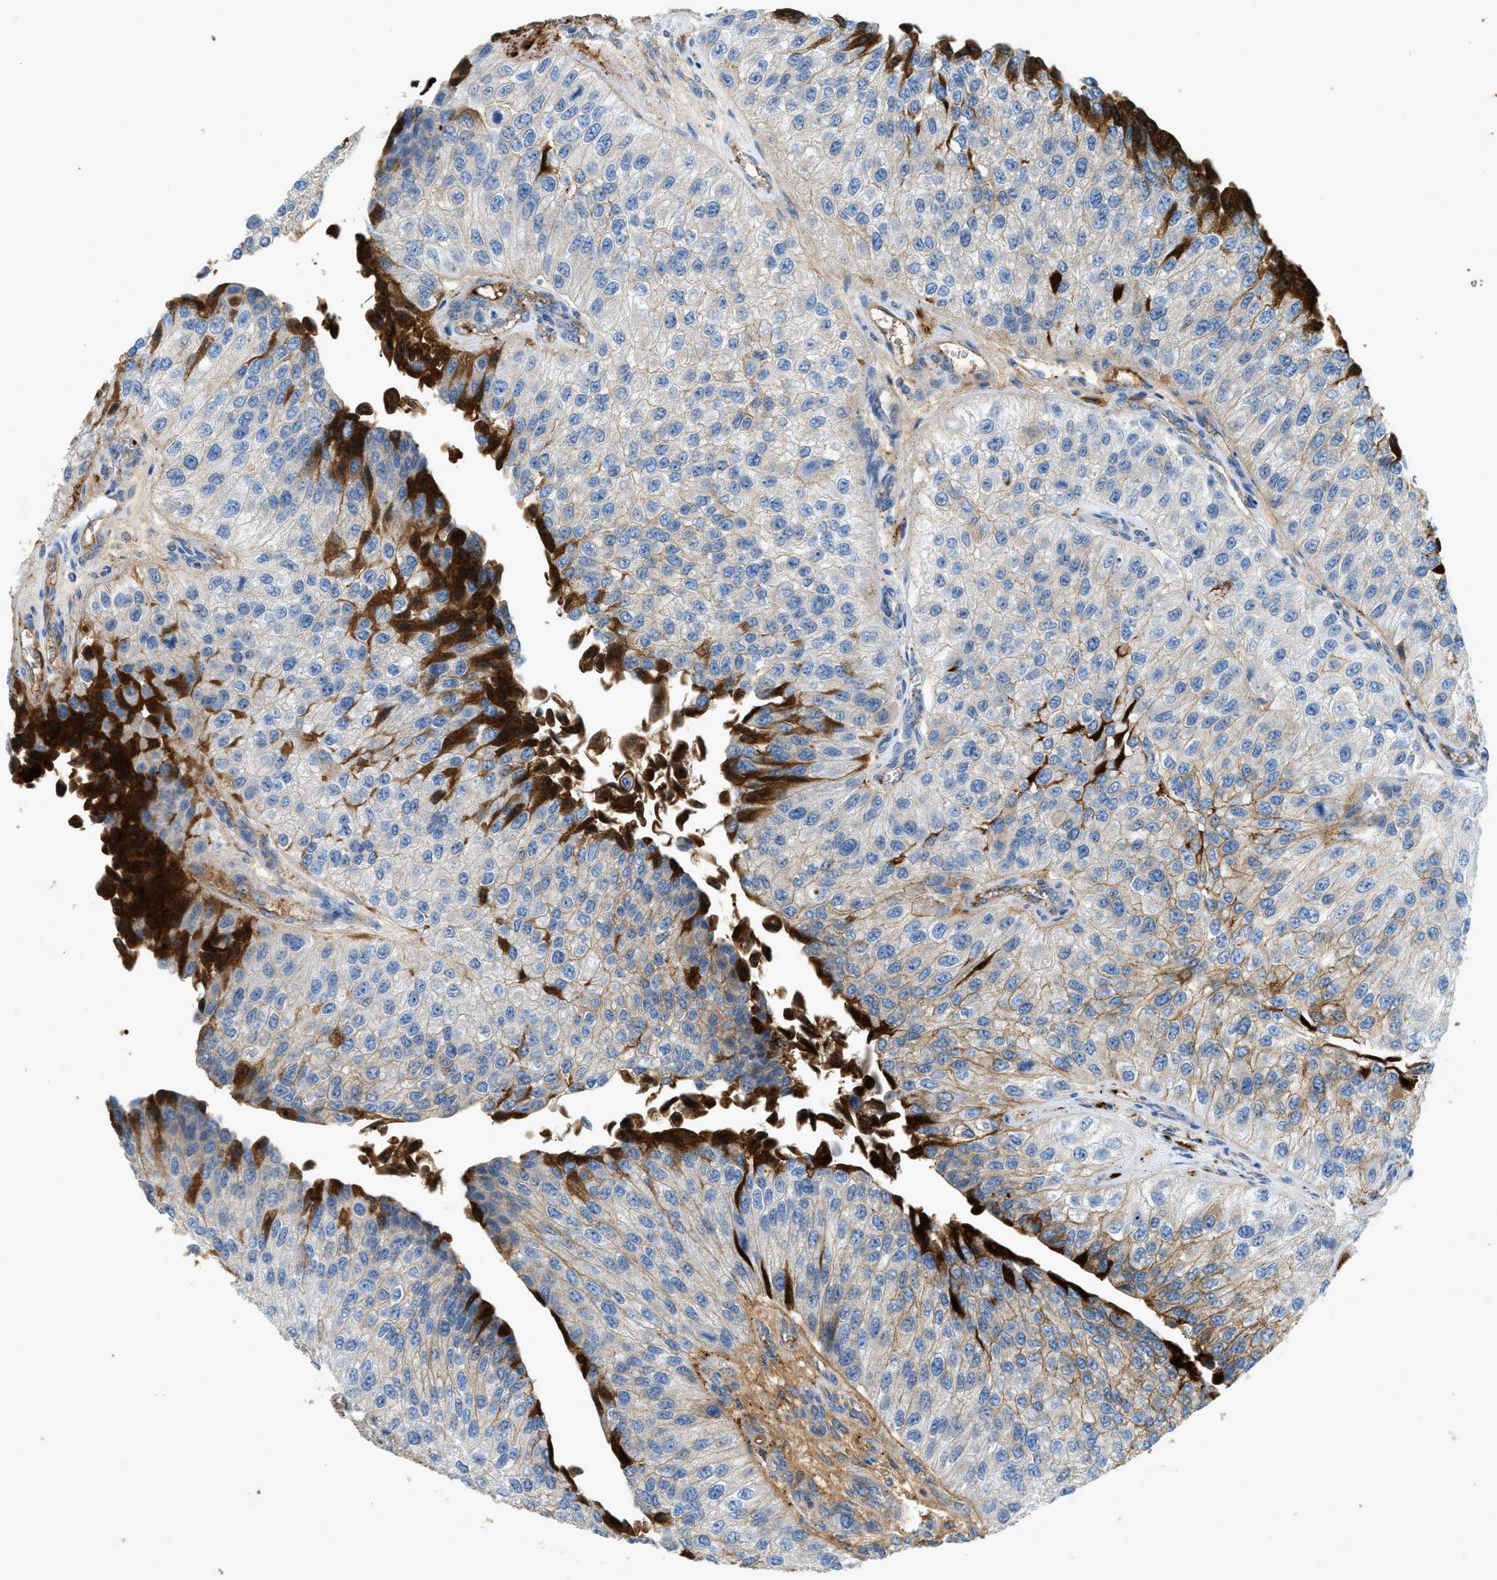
{"staining": {"intensity": "moderate", "quantity": "<25%", "location": "cytoplasmic/membranous"}, "tissue": "urothelial cancer", "cell_type": "Tumor cells", "image_type": "cancer", "snomed": [{"axis": "morphology", "description": "Urothelial carcinoma, High grade"}, {"axis": "topography", "description": "Kidney"}, {"axis": "topography", "description": "Urinary bladder"}], "caption": "Urothelial cancer stained with immunohistochemistry (IHC) exhibits moderate cytoplasmic/membranous staining in about <25% of tumor cells.", "gene": "F2", "patient": {"sex": "male", "age": 77}}